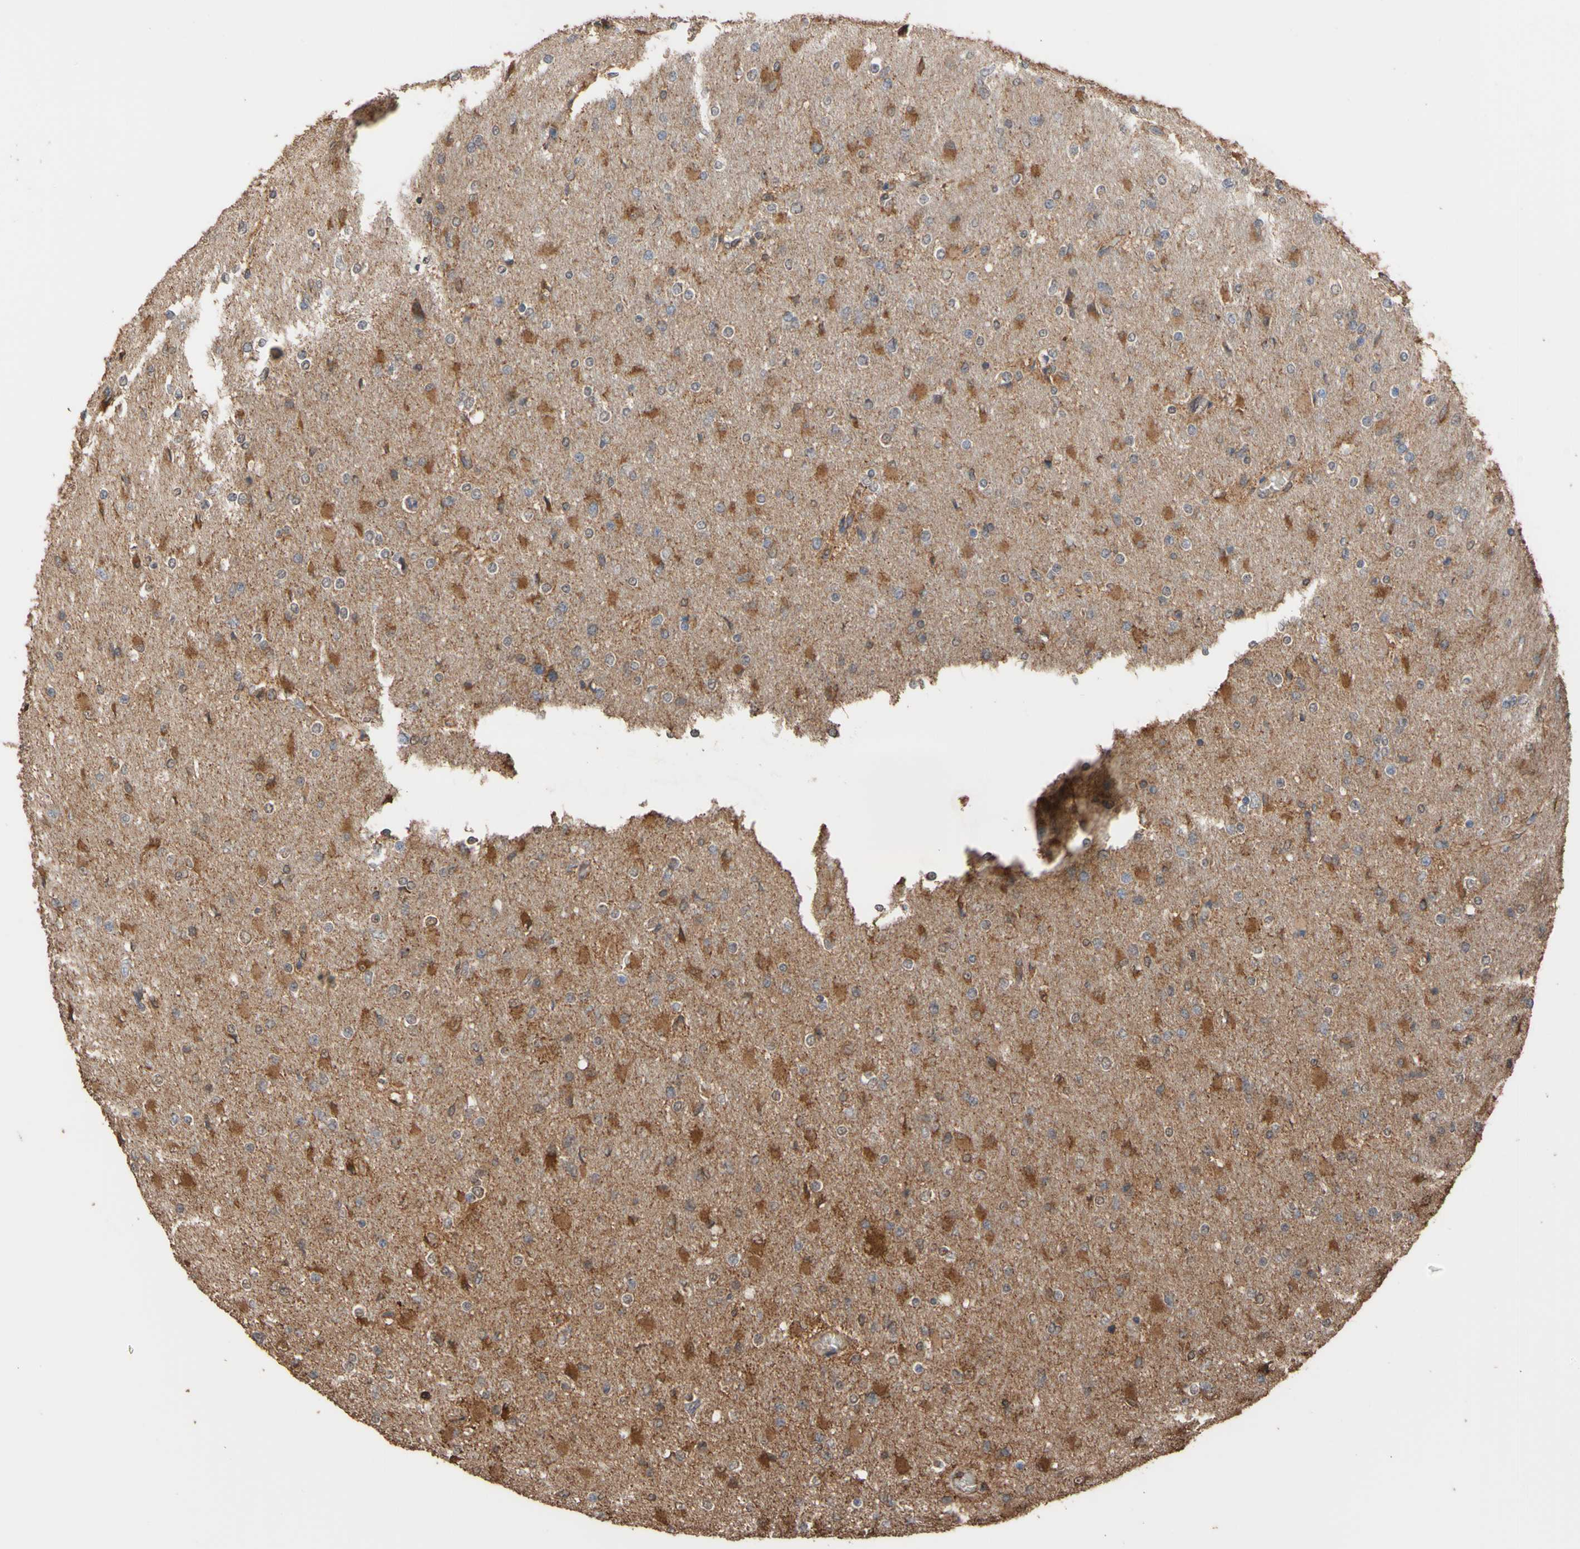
{"staining": {"intensity": "moderate", "quantity": ">75%", "location": "cytoplasmic/membranous"}, "tissue": "glioma", "cell_type": "Tumor cells", "image_type": "cancer", "snomed": [{"axis": "morphology", "description": "Glioma, malignant, High grade"}, {"axis": "topography", "description": "Cerebral cortex"}], "caption": "The histopathology image exhibits immunohistochemical staining of glioma. There is moderate cytoplasmic/membranous positivity is appreciated in about >75% of tumor cells. The protein of interest is shown in brown color, while the nuclei are stained blue.", "gene": "ALDH9A1", "patient": {"sex": "female", "age": 36}}